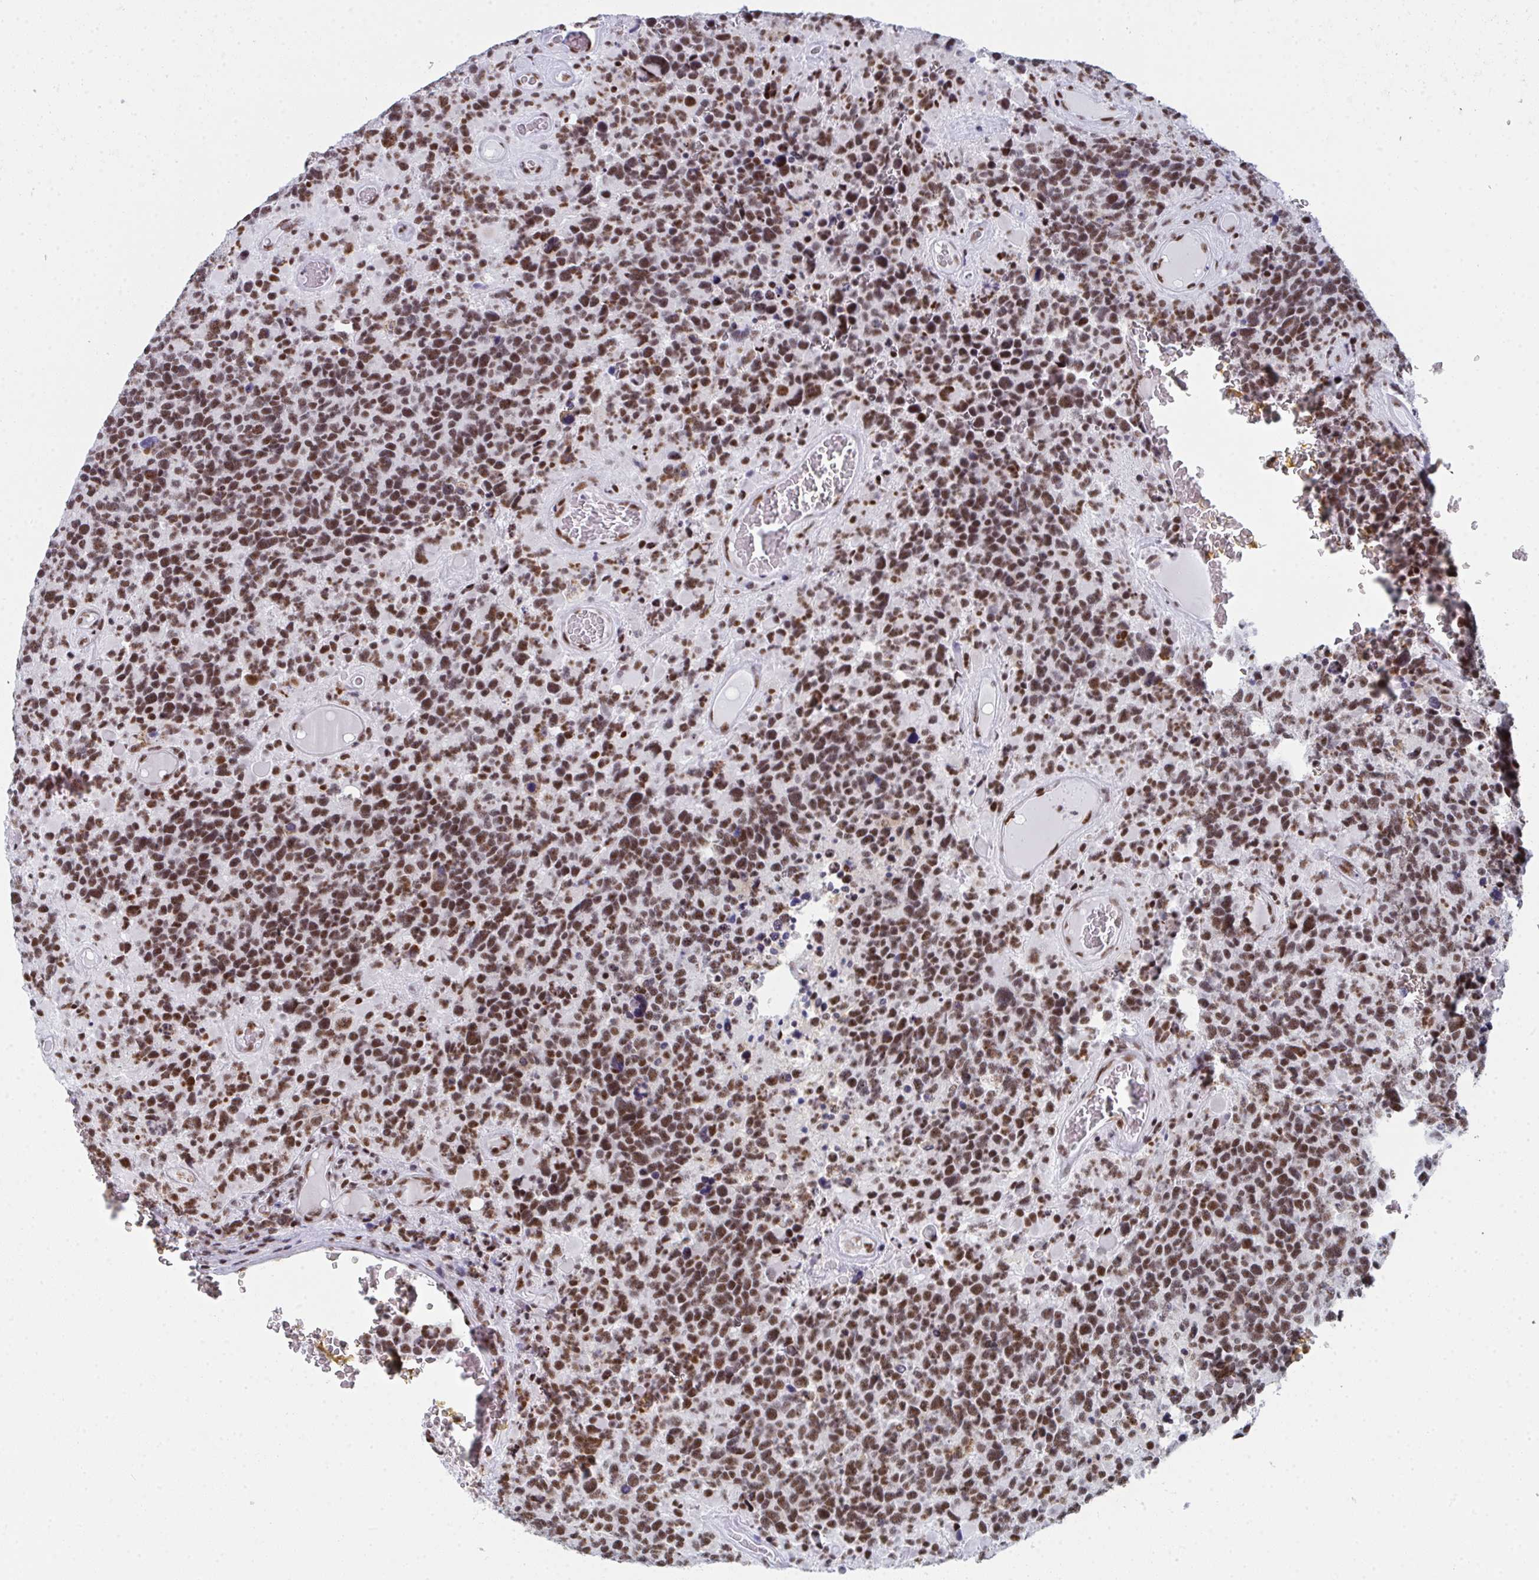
{"staining": {"intensity": "moderate", "quantity": ">75%", "location": "nuclear"}, "tissue": "glioma", "cell_type": "Tumor cells", "image_type": "cancer", "snomed": [{"axis": "morphology", "description": "Glioma, malignant, High grade"}, {"axis": "topography", "description": "Brain"}], "caption": "Malignant glioma (high-grade) stained for a protein demonstrates moderate nuclear positivity in tumor cells.", "gene": "SNRNP70", "patient": {"sex": "female", "age": 40}}